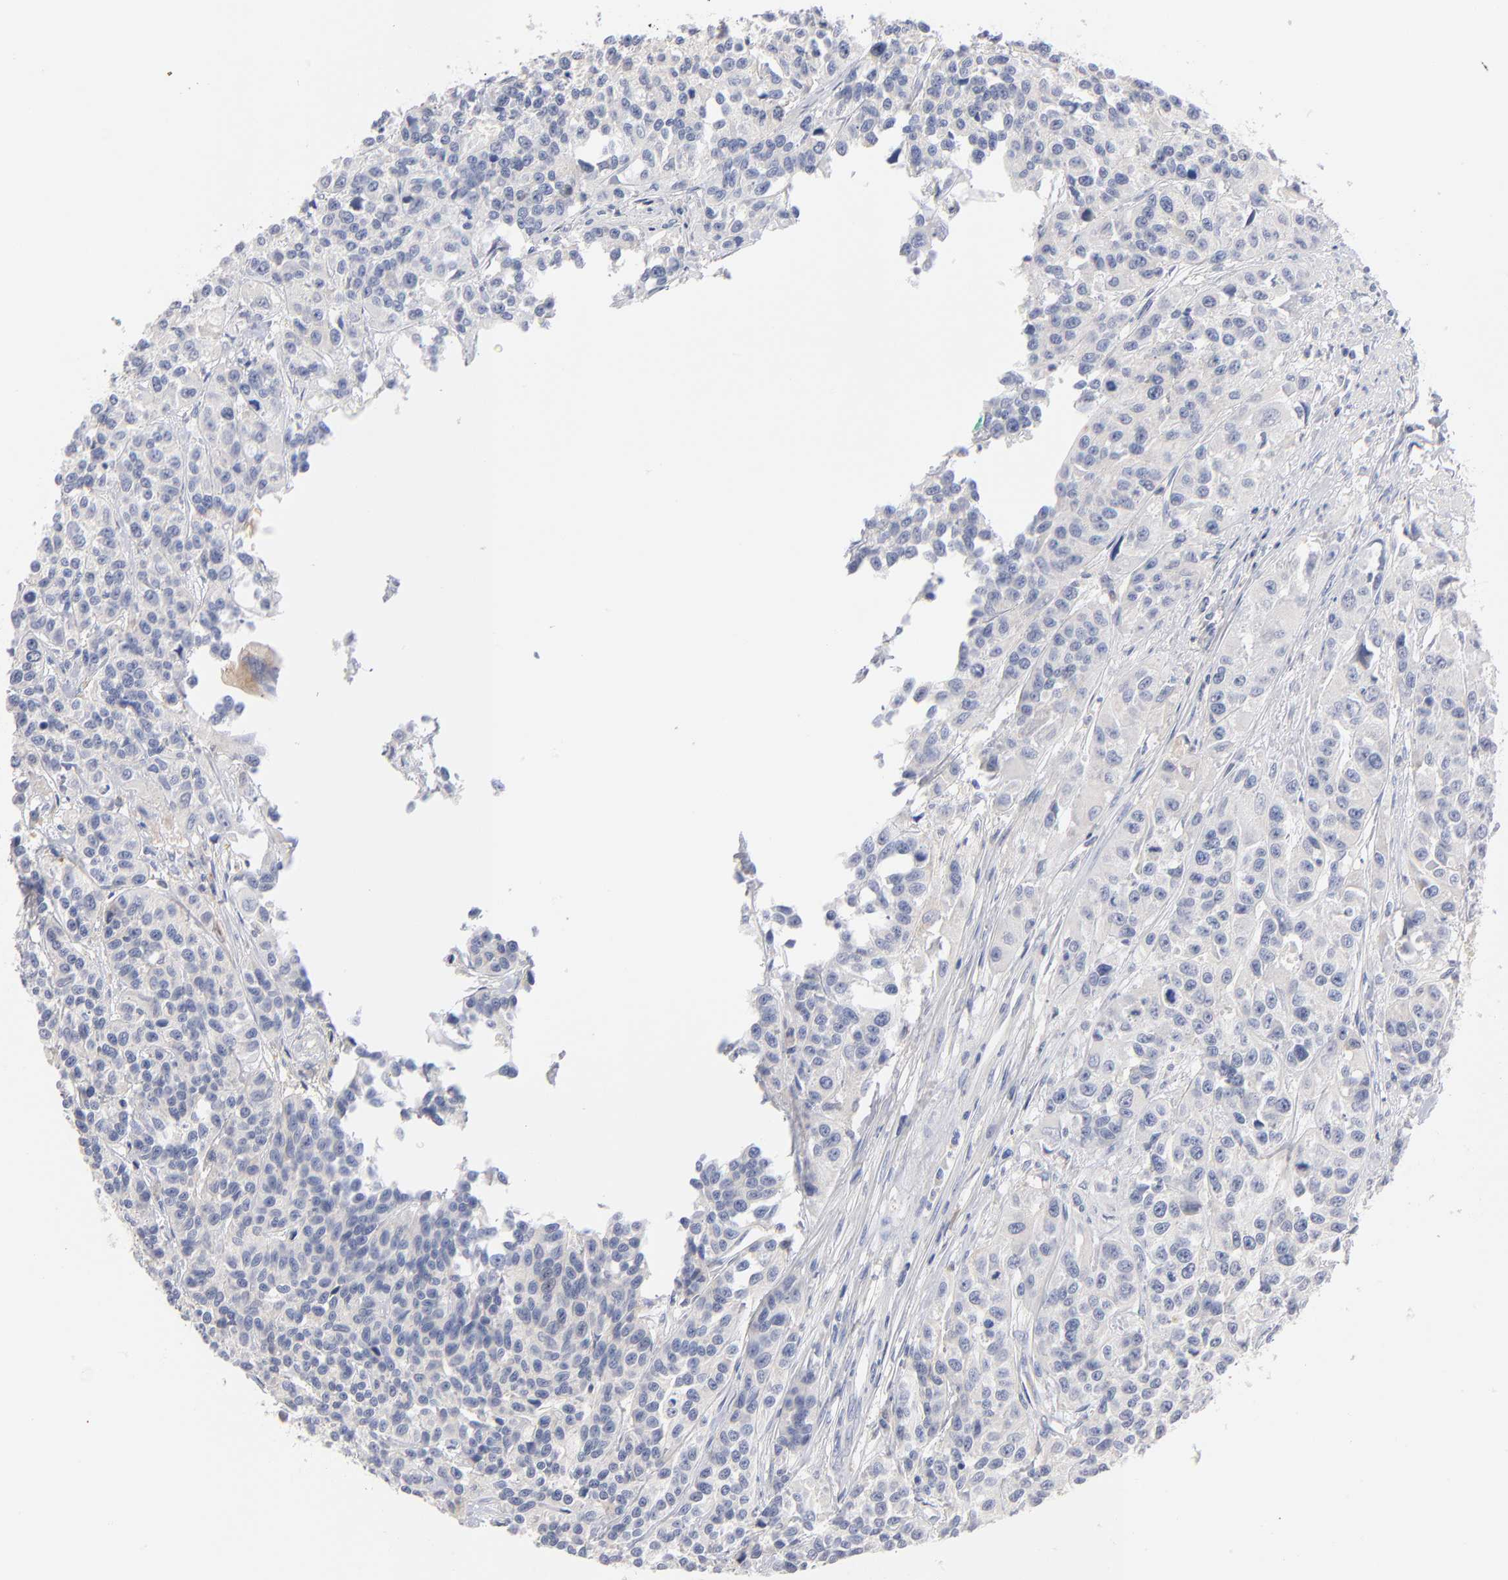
{"staining": {"intensity": "negative", "quantity": "none", "location": "none"}, "tissue": "urothelial cancer", "cell_type": "Tumor cells", "image_type": "cancer", "snomed": [{"axis": "morphology", "description": "Urothelial carcinoma, High grade"}, {"axis": "topography", "description": "Urinary bladder"}], "caption": "This is an IHC photomicrograph of urothelial cancer. There is no positivity in tumor cells.", "gene": "F12", "patient": {"sex": "female", "age": 81}}